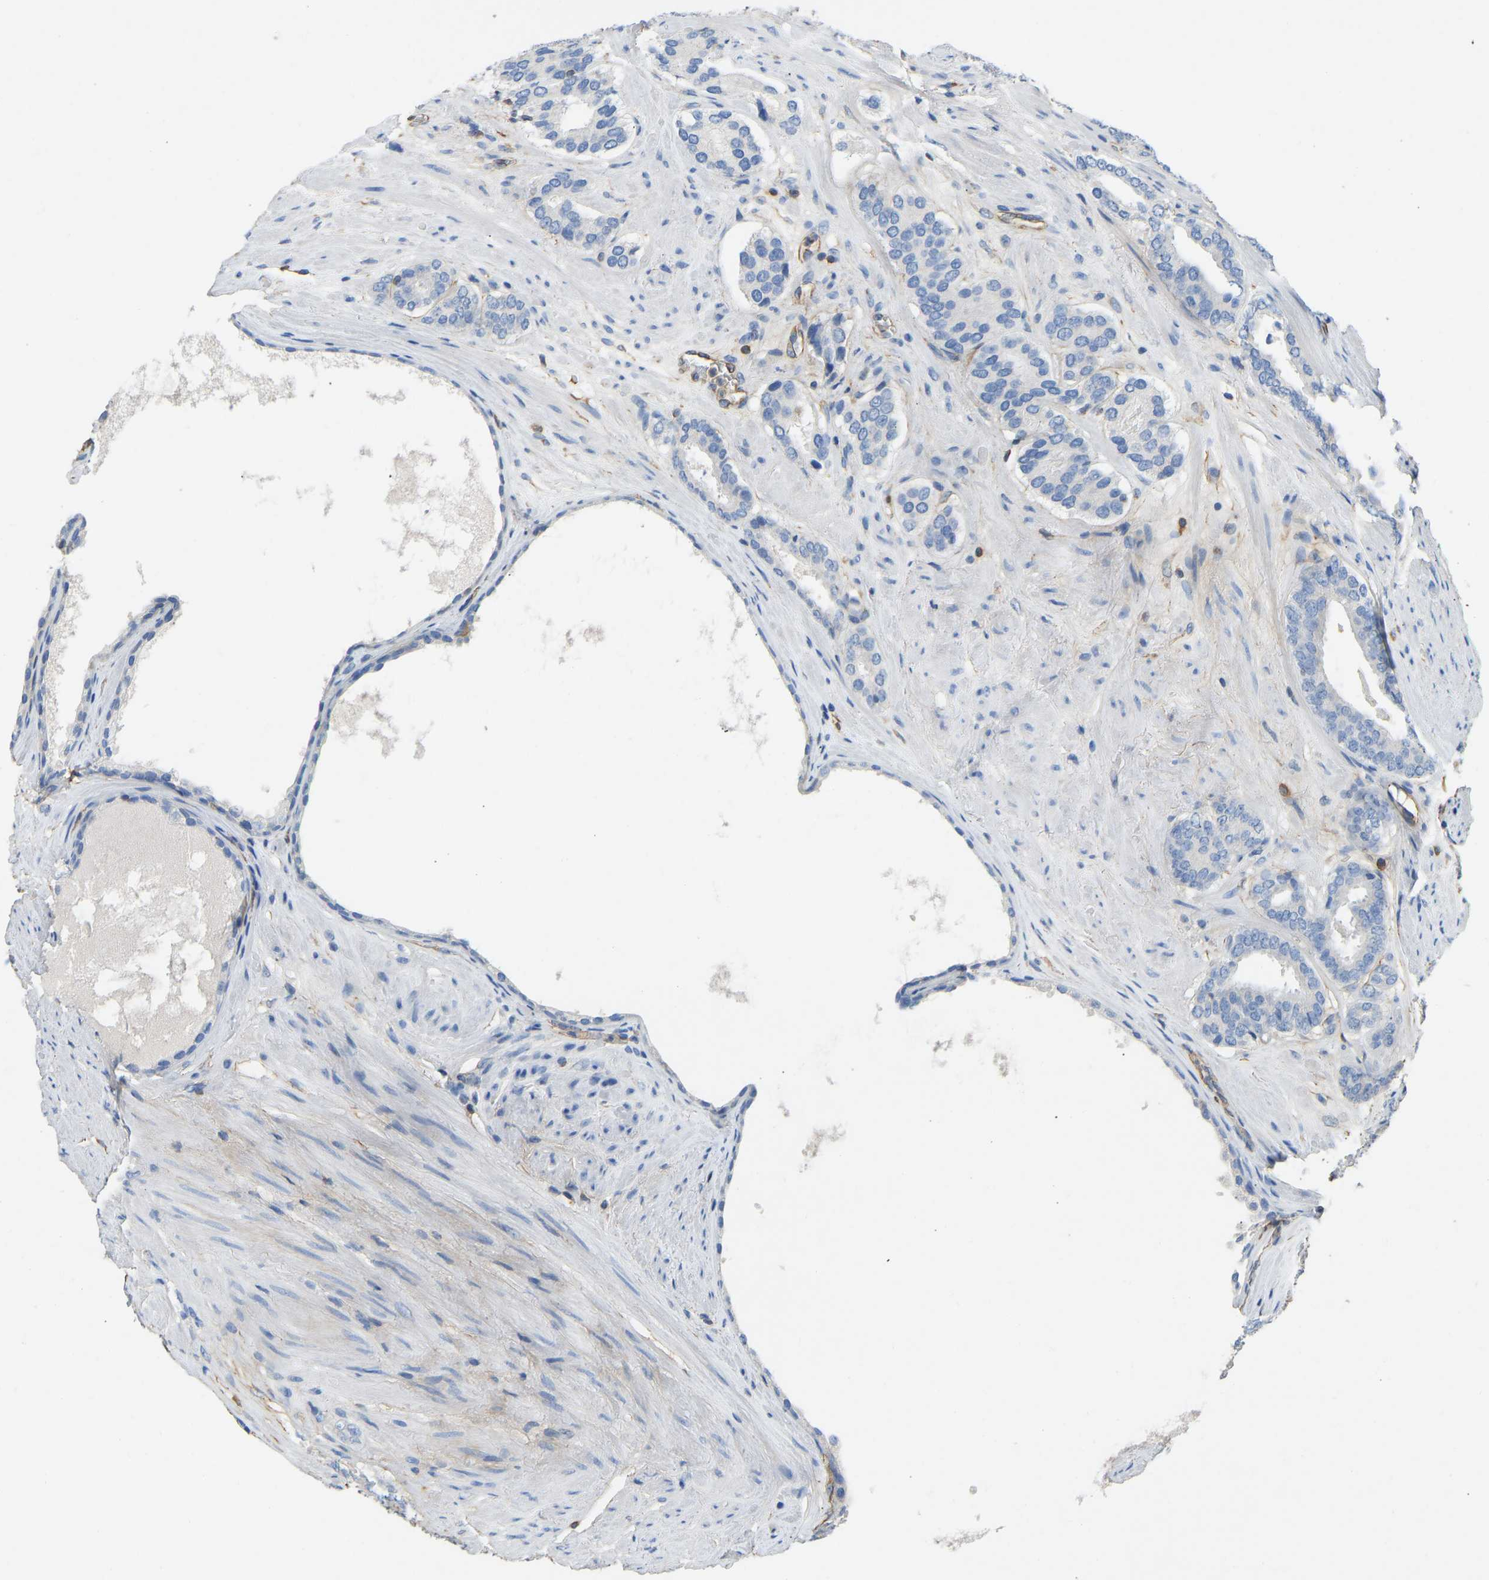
{"staining": {"intensity": "negative", "quantity": "none", "location": "none"}, "tissue": "prostate cancer", "cell_type": "Tumor cells", "image_type": "cancer", "snomed": [{"axis": "morphology", "description": "Adenocarcinoma, Low grade"}, {"axis": "topography", "description": "Prostate"}], "caption": "A histopathology image of human prostate cancer is negative for staining in tumor cells. (IHC, brightfield microscopy, high magnification).", "gene": "TECTA", "patient": {"sex": "male", "age": 69}}